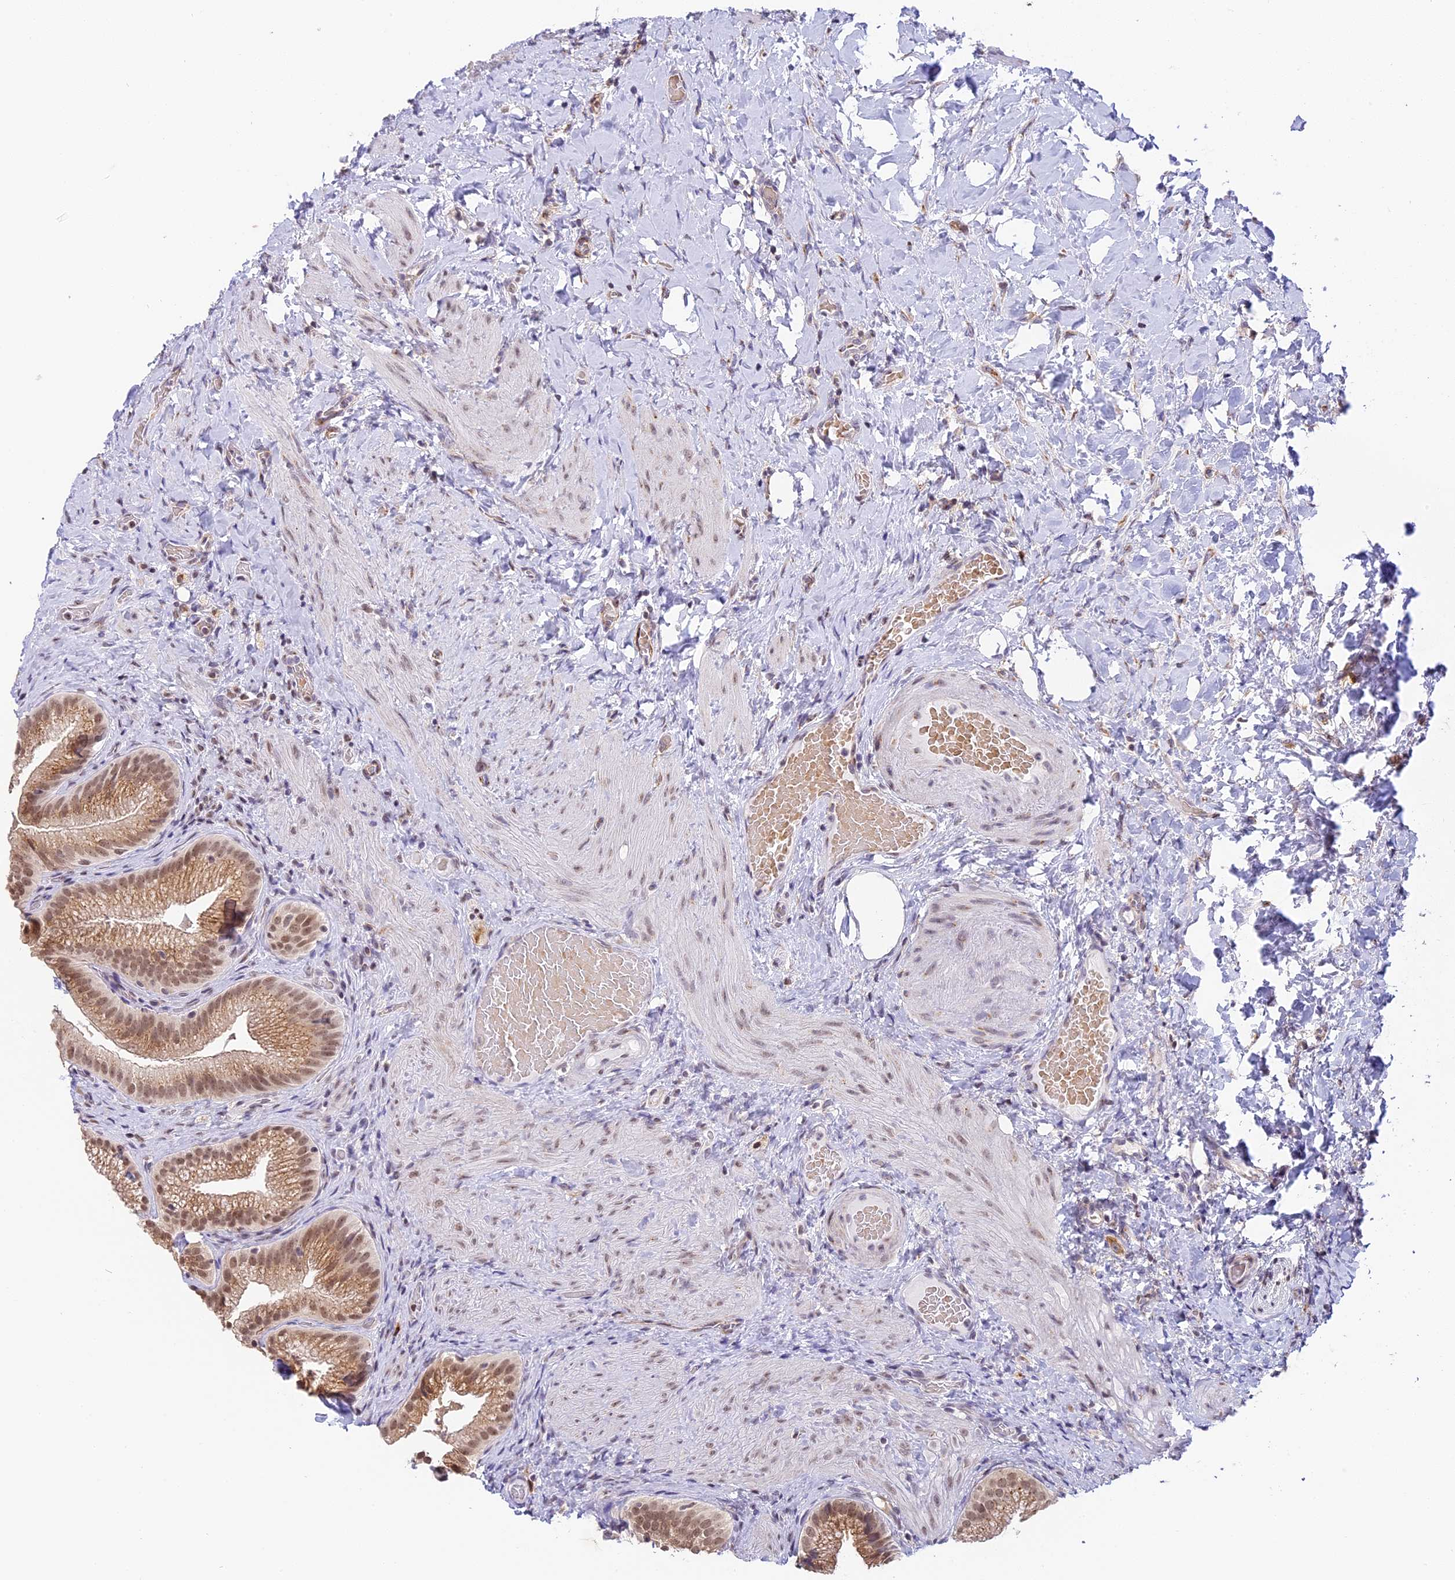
{"staining": {"intensity": "moderate", "quantity": ">75%", "location": "cytoplasmic/membranous,nuclear"}, "tissue": "gallbladder", "cell_type": "Glandular cells", "image_type": "normal", "snomed": [{"axis": "morphology", "description": "Normal tissue, NOS"}, {"axis": "morphology", "description": "Inflammation, NOS"}, {"axis": "topography", "description": "Gallbladder"}], "caption": "Gallbladder stained with a protein marker displays moderate staining in glandular cells.", "gene": "HEATR5B", "patient": {"sex": "male", "age": 51}}